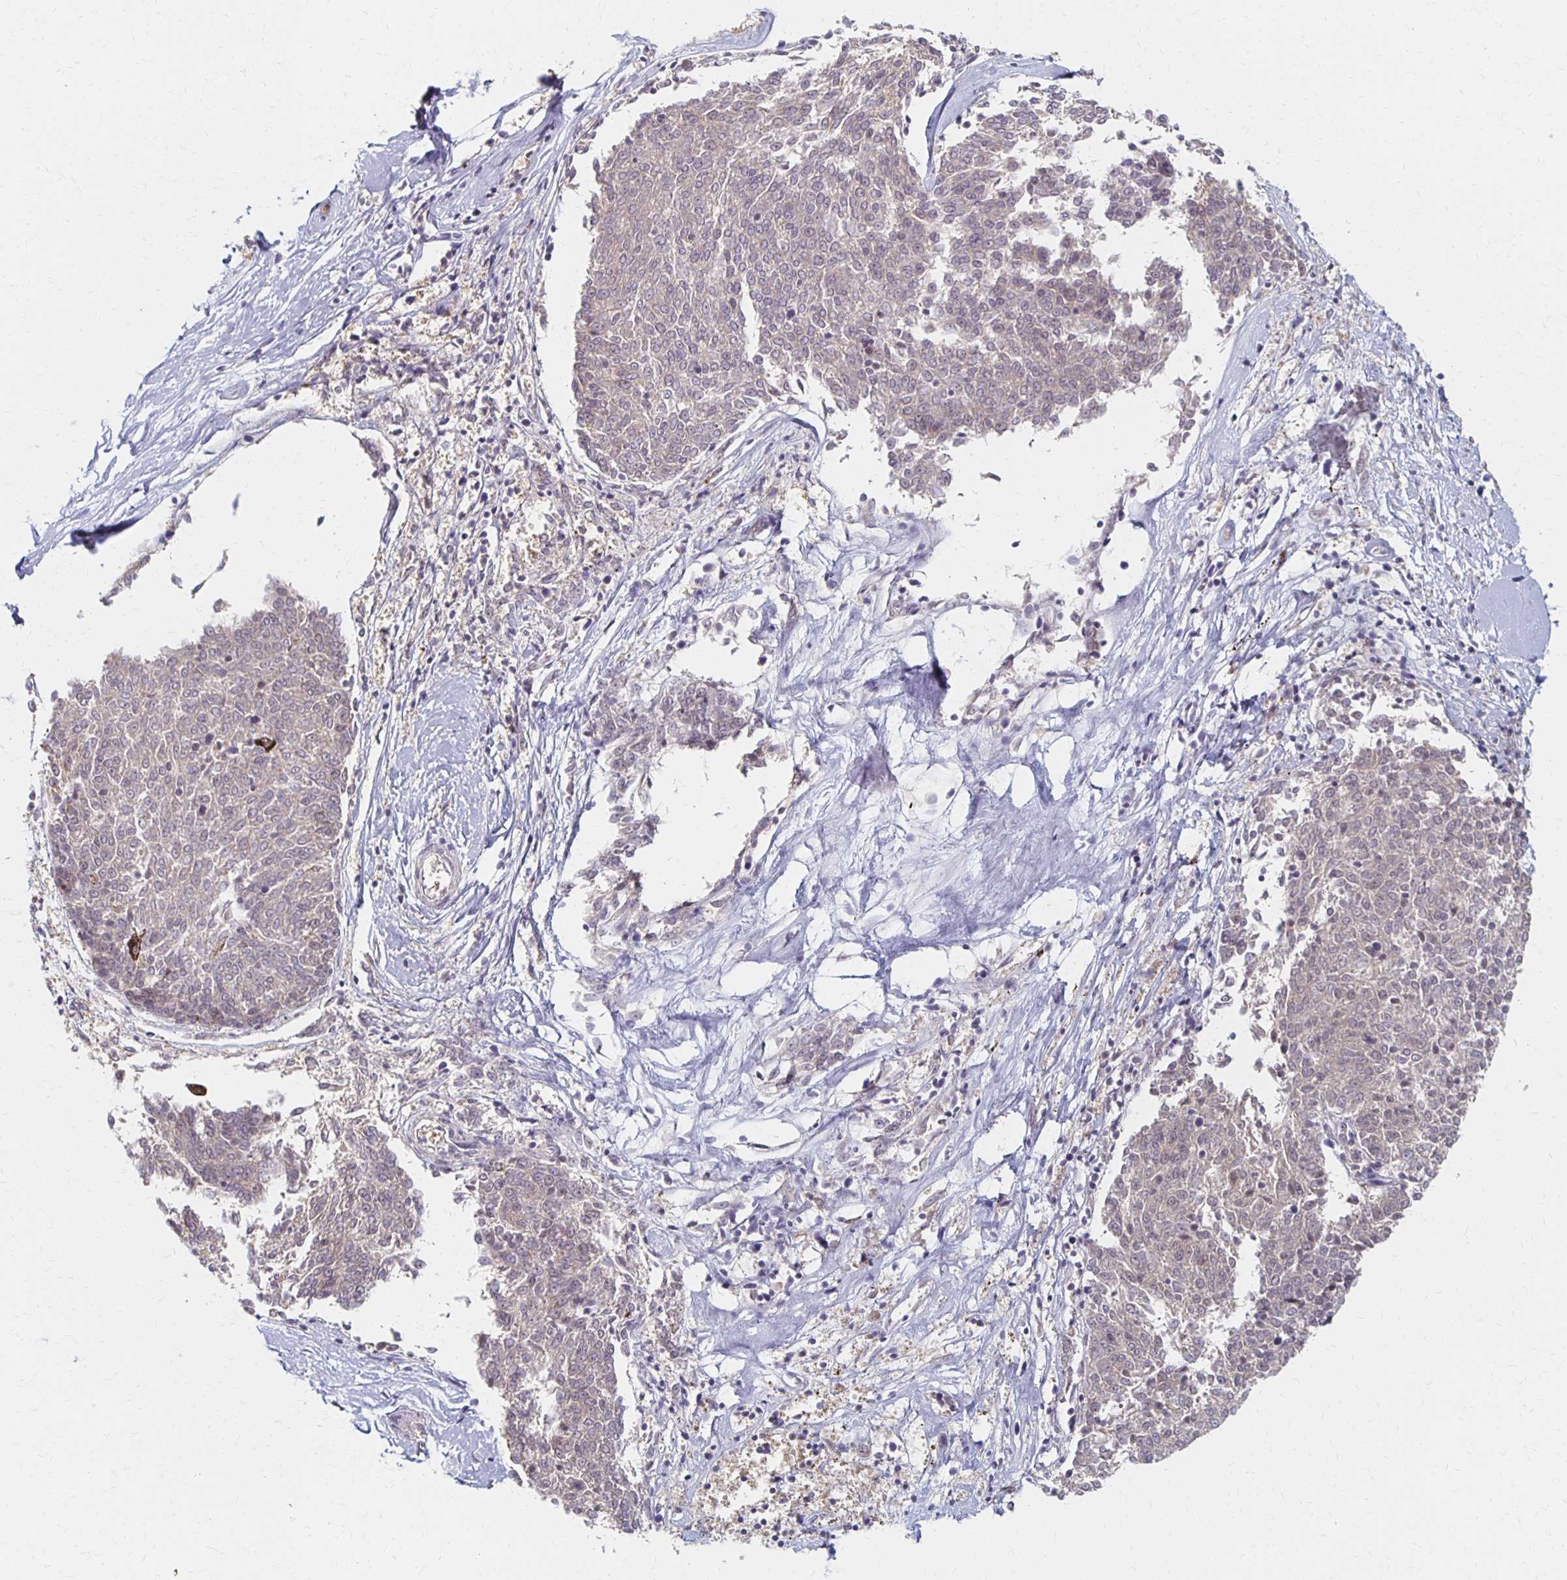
{"staining": {"intensity": "negative", "quantity": "none", "location": "none"}, "tissue": "melanoma", "cell_type": "Tumor cells", "image_type": "cancer", "snomed": [{"axis": "morphology", "description": "Malignant melanoma, NOS"}, {"axis": "topography", "description": "Skin"}], "caption": "IHC micrograph of human melanoma stained for a protein (brown), which reveals no positivity in tumor cells.", "gene": "PRKCB", "patient": {"sex": "female", "age": 72}}